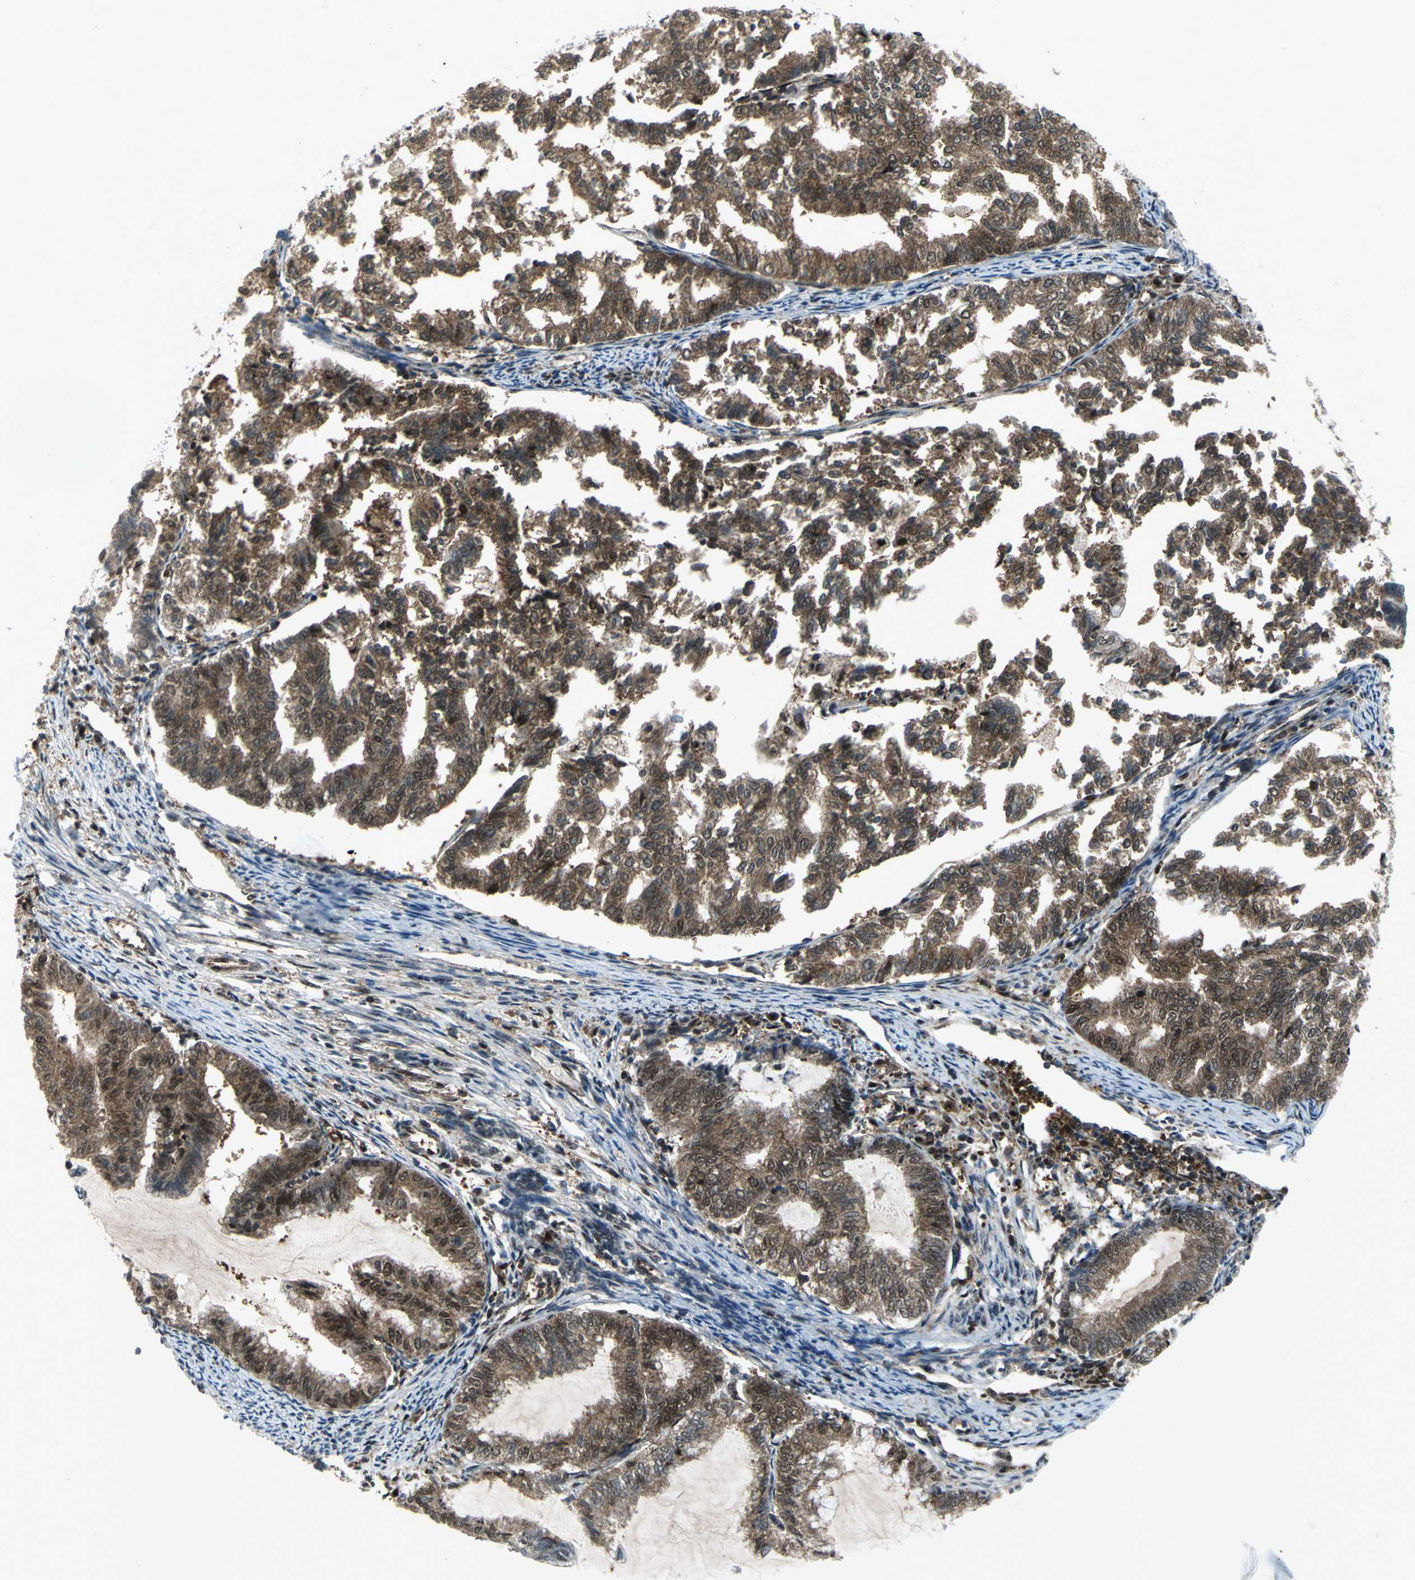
{"staining": {"intensity": "moderate", "quantity": ">75%", "location": "cytoplasmic/membranous,nuclear"}, "tissue": "endometrial cancer", "cell_type": "Tumor cells", "image_type": "cancer", "snomed": [{"axis": "morphology", "description": "Adenocarcinoma, NOS"}, {"axis": "topography", "description": "Endometrium"}], "caption": "About >75% of tumor cells in endometrial cancer show moderate cytoplasmic/membranous and nuclear protein positivity as visualized by brown immunohistochemical staining.", "gene": "PSMA4", "patient": {"sex": "female", "age": 79}}